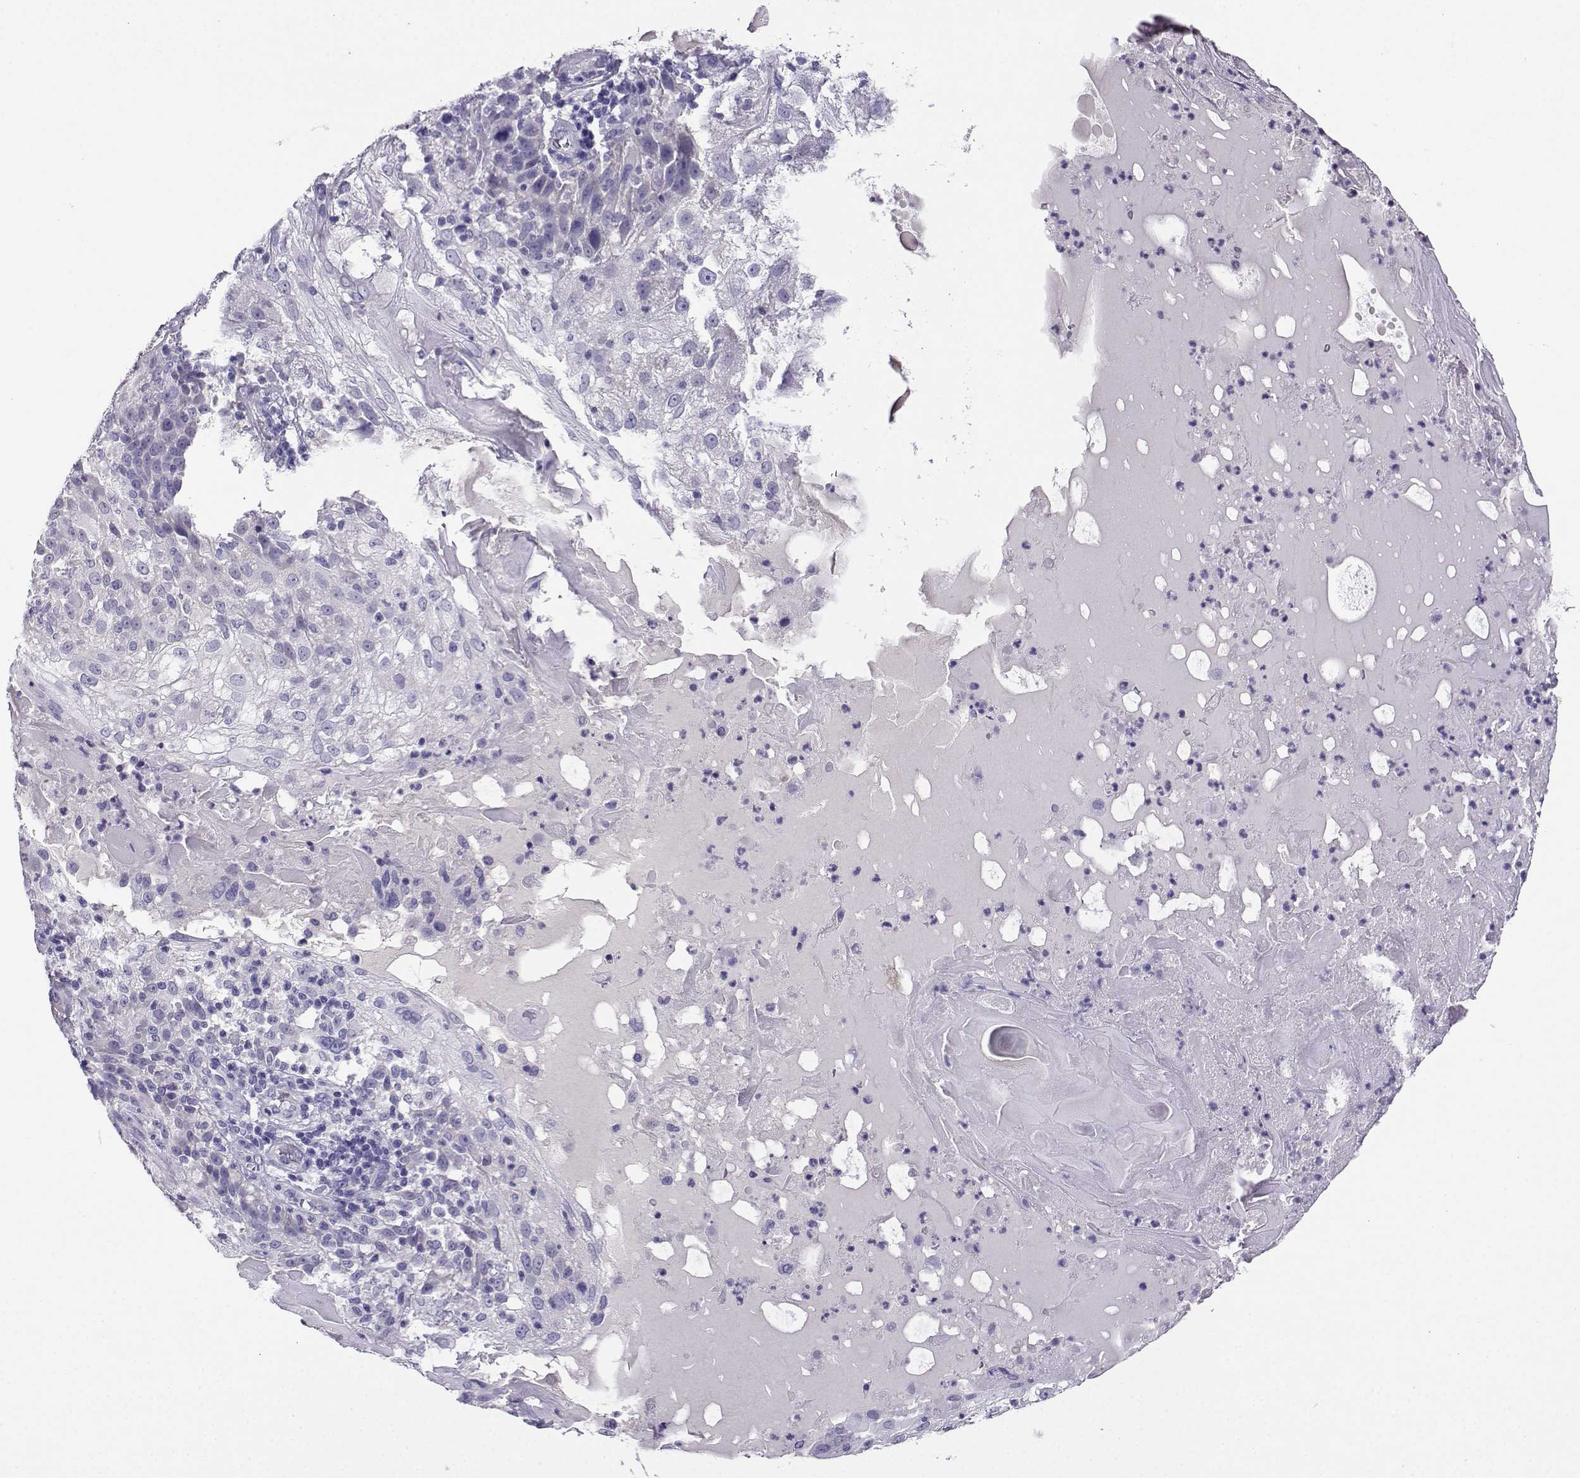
{"staining": {"intensity": "negative", "quantity": "none", "location": "none"}, "tissue": "skin cancer", "cell_type": "Tumor cells", "image_type": "cancer", "snomed": [{"axis": "morphology", "description": "Normal tissue, NOS"}, {"axis": "morphology", "description": "Squamous cell carcinoma, NOS"}, {"axis": "topography", "description": "Skin"}], "caption": "This image is of skin cancer stained with immunohistochemistry (IHC) to label a protein in brown with the nuclei are counter-stained blue. There is no positivity in tumor cells. Nuclei are stained in blue.", "gene": "LINGO1", "patient": {"sex": "female", "age": 83}}